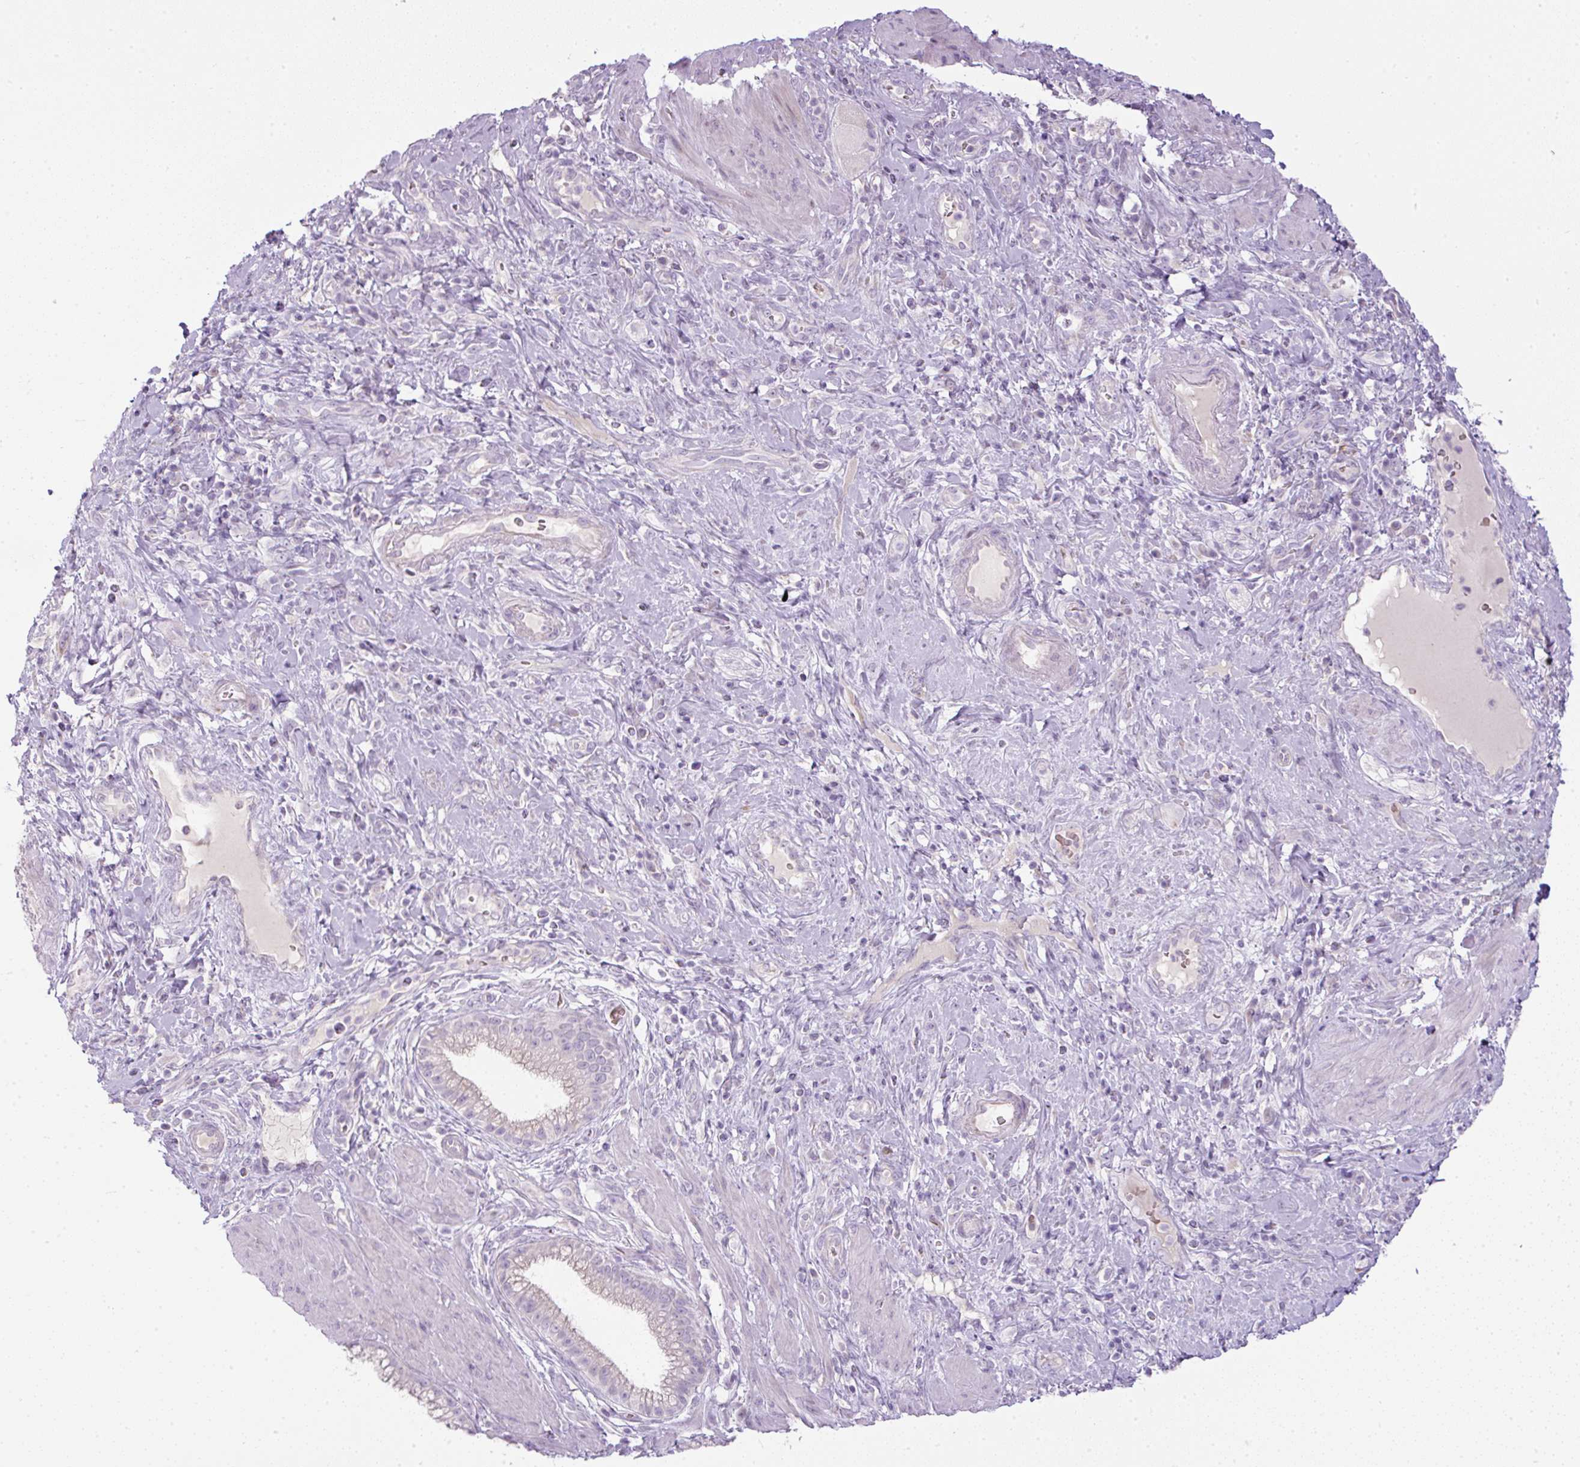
{"staining": {"intensity": "negative", "quantity": "none", "location": "none"}, "tissue": "pancreatic cancer", "cell_type": "Tumor cells", "image_type": "cancer", "snomed": [{"axis": "morphology", "description": "Adenocarcinoma, NOS"}, {"axis": "topography", "description": "Pancreas"}], "caption": "This is an IHC image of pancreatic adenocarcinoma. There is no staining in tumor cells.", "gene": "FGFBP3", "patient": {"sex": "male", "age": 72}}